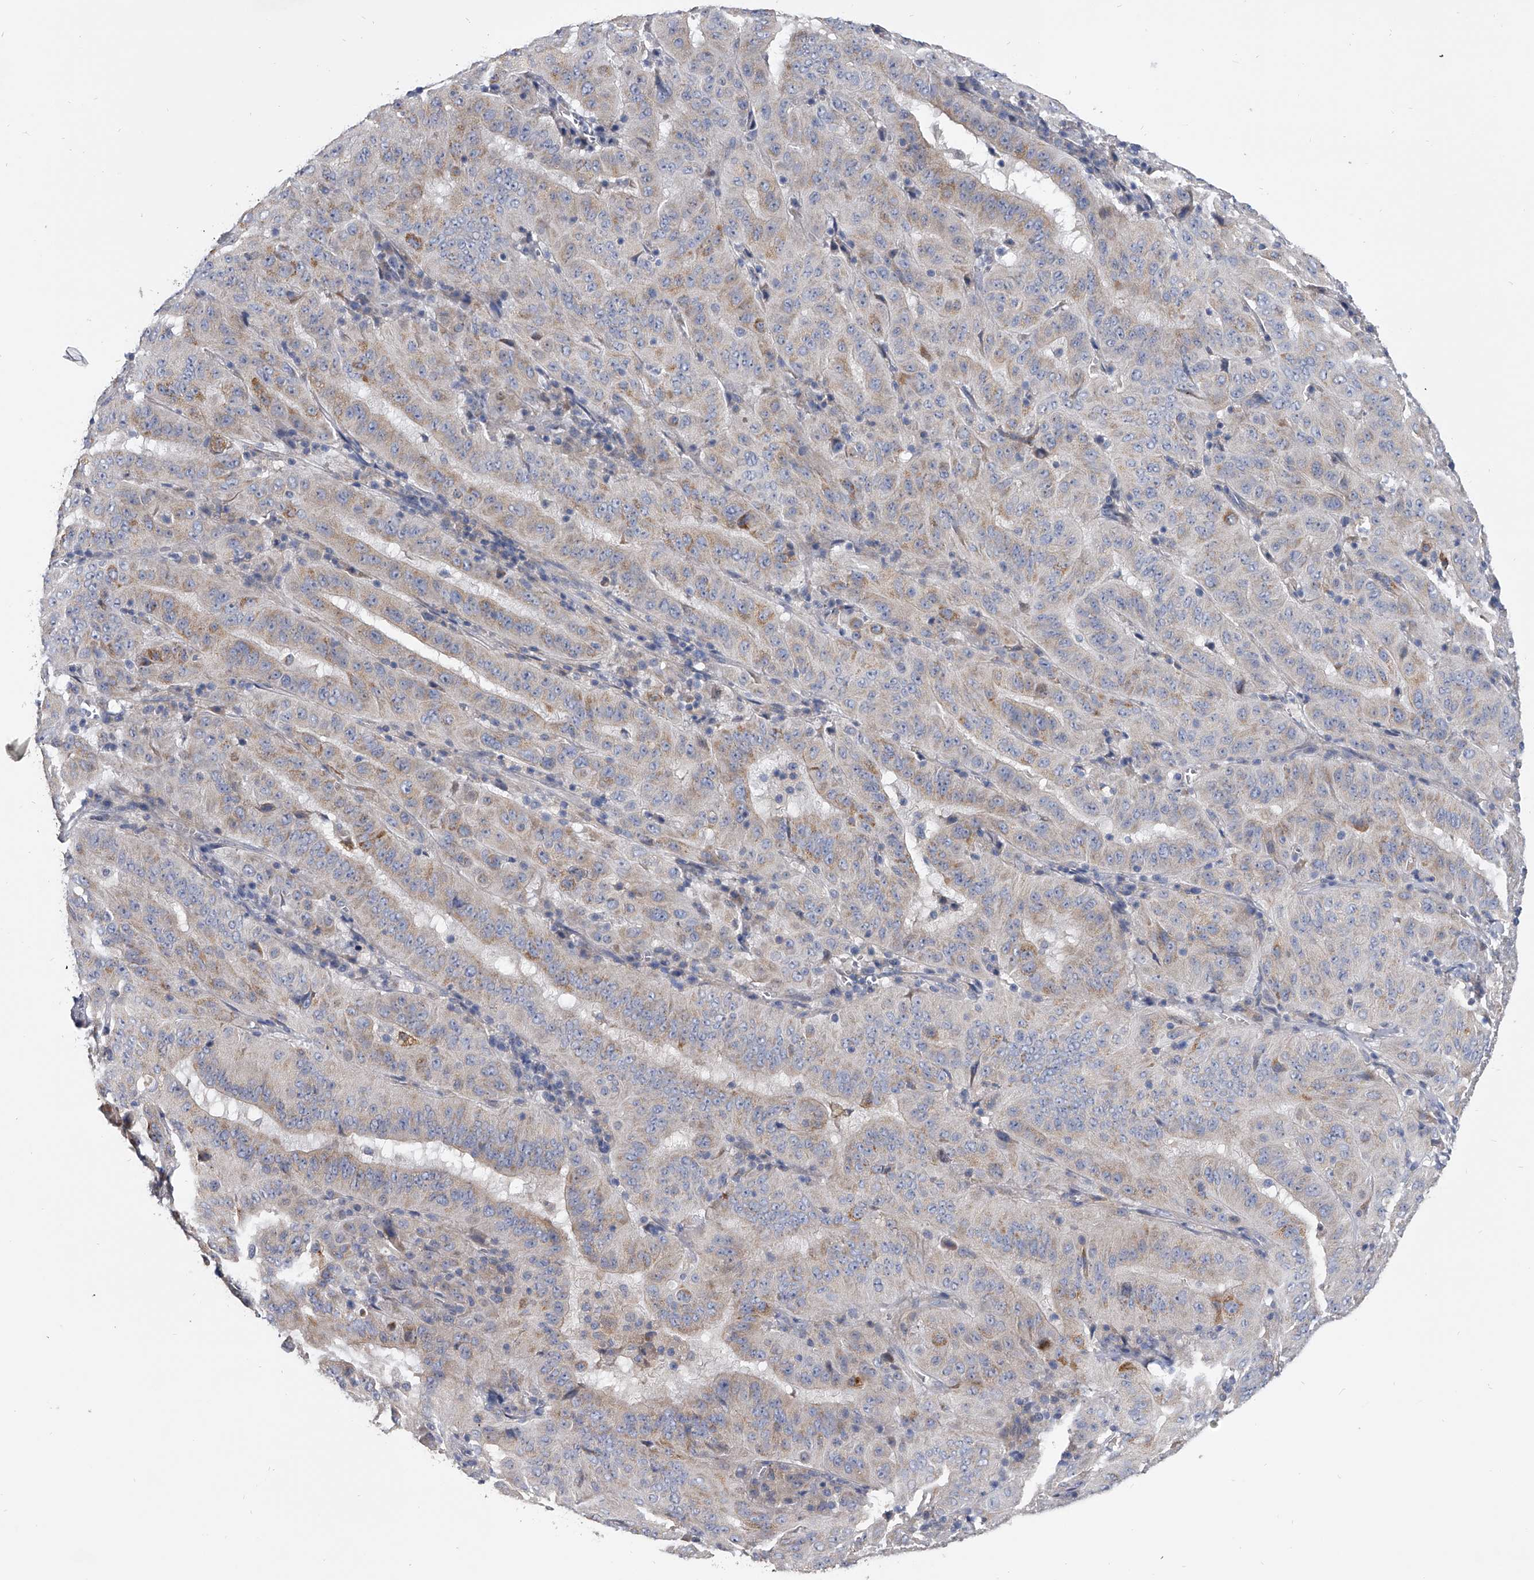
{"staining": {"intensity": "weak", "quantity": ">75%", "location": "cytoplasmic/membranous"}, "tissue": "pancreatic cancer", "cell_type": "Tumor cells", "image_type": "cancer", "snomed": [{"axis": "morphology", "description": "Adenocarcinoma, NOS"}, {"axis": "topography", "description": "Pancreas"}], "caption": "This is a histology image of IHC staining of pancreatic cancer (adenocarcinoma), which shows weak positivity in the cytoplasmic/membranous of tumor cells.", "gene": "SPP1", "patient": {"sex": "male", "age": 63}}